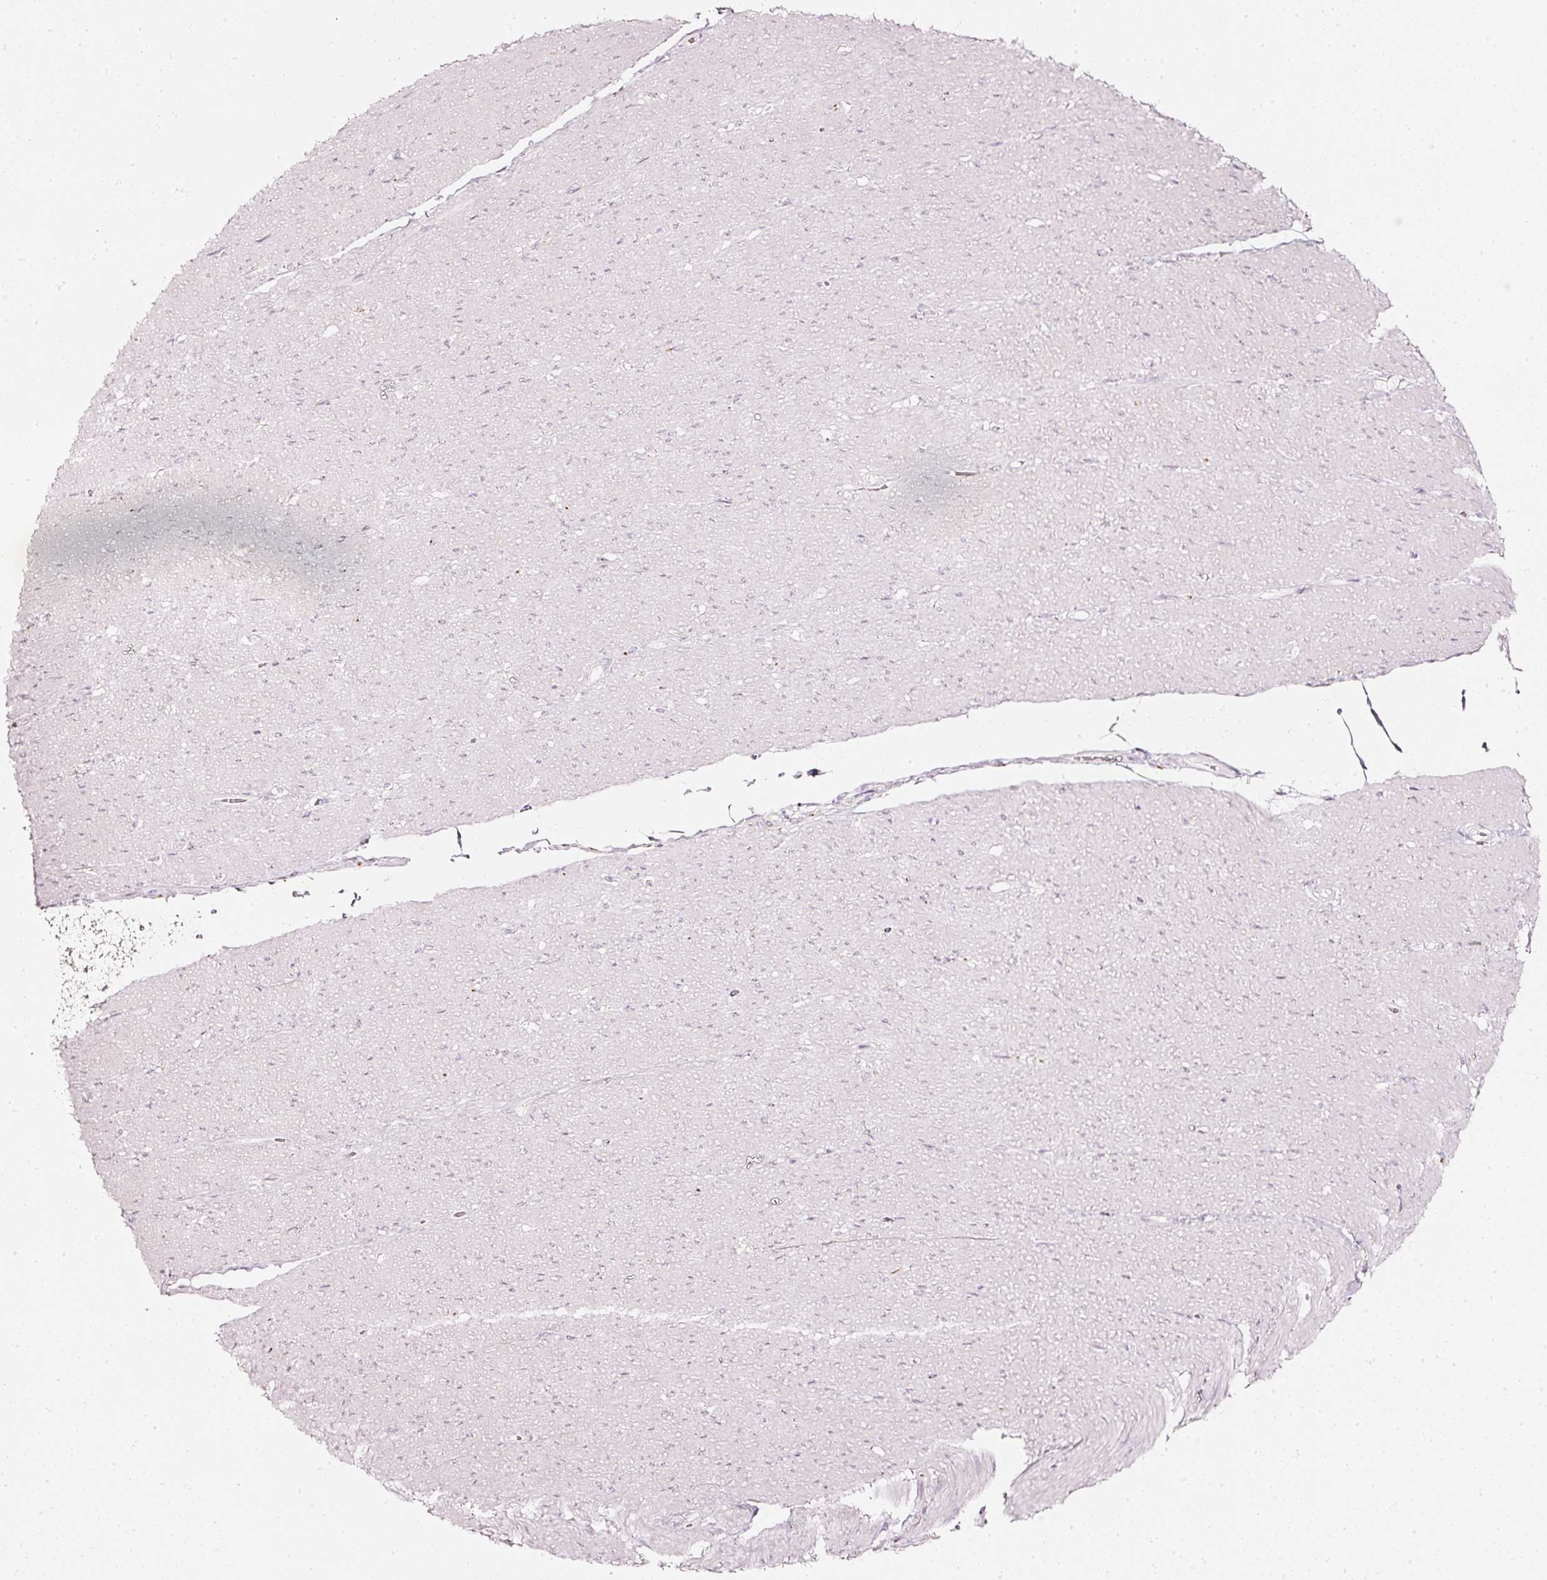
{"staining": {"intensity": "negative", "quantity": "none", "location": "none"}, "tissue": "smooth muscle", "cell_type": "Smooth muscle cells", "image_type": "normal", "snomed": [{"axis": "morphology", "description": "Normal tissue, NOS"}, {"axis": "topography", "description": "Smooth muscle"}, {"axis": "topography", "description": "Rectum"}], "caption": "Immunohistochemistry (IHC) of normal smooth muscle shows no staining in smooth muscle cells. (DAB (3,3'-diaminobenzidine) IHC, high magnification).", "gene": "SDF4", "patient": {"sex": "male", "age": 53}}